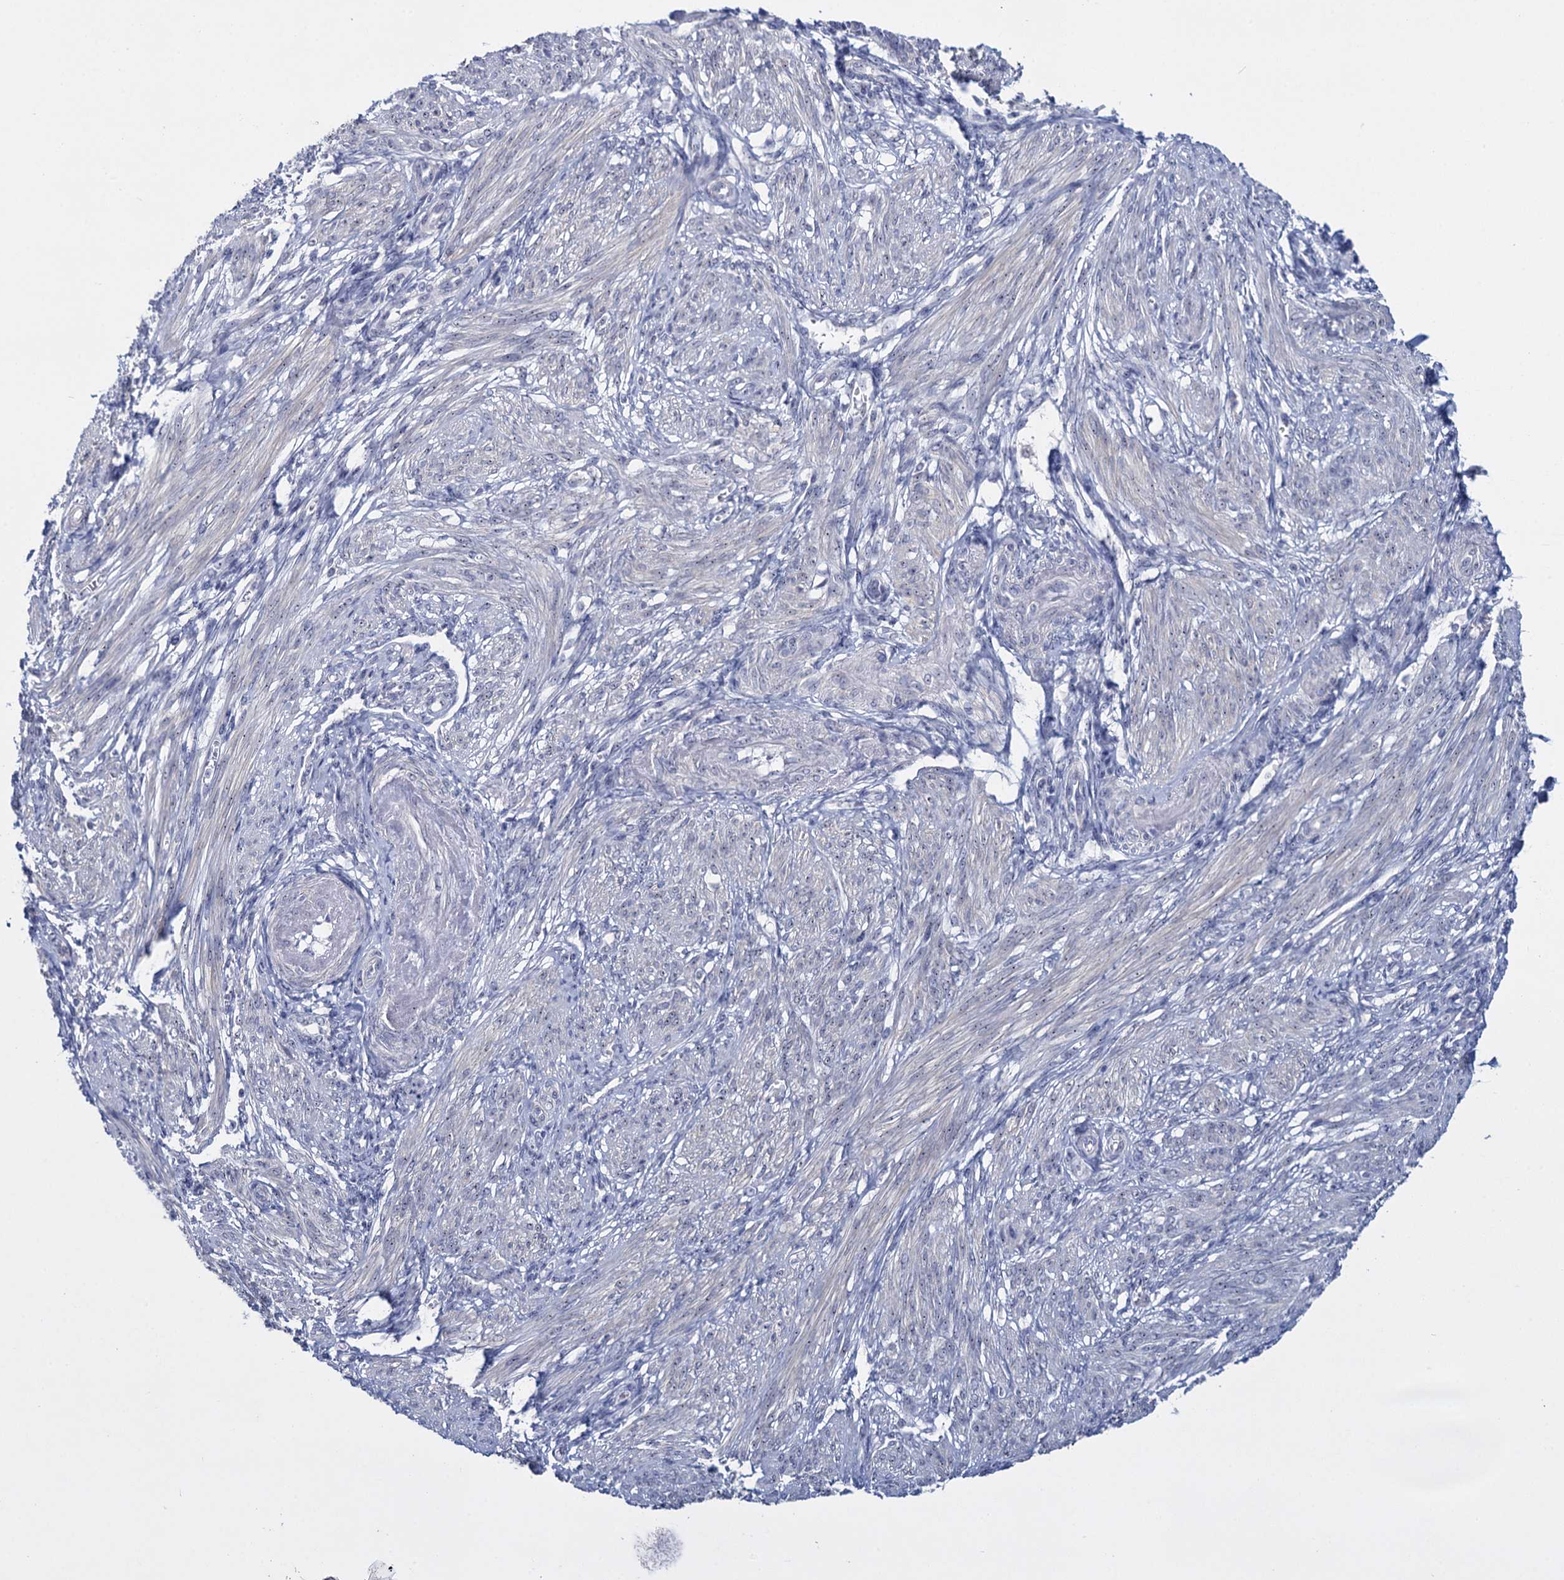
{"staining": {"intensity": "weak", "quantity": "<25%", "location": "cytoplasmic/membranous"}, "tissue": "smooth muscle", "cell_type": "Smooth muscle cells", "image_type": "normal", "snomed": [{"axis": "morphology", "description": "Normal tissue, NOS"}, {"axis": "topography", "description": "Smooth muscle"}], "caption": "Unremarkable smooth muscle was stained to show a protein in brown. There is no significant expression in smooth muscle cells. (Brightfield microscopy of DAB (3,3'-diaminobenzidine) IHC at high magnification).", "gene": "SFN", "patient": {"sex": "female", "age": 39}}